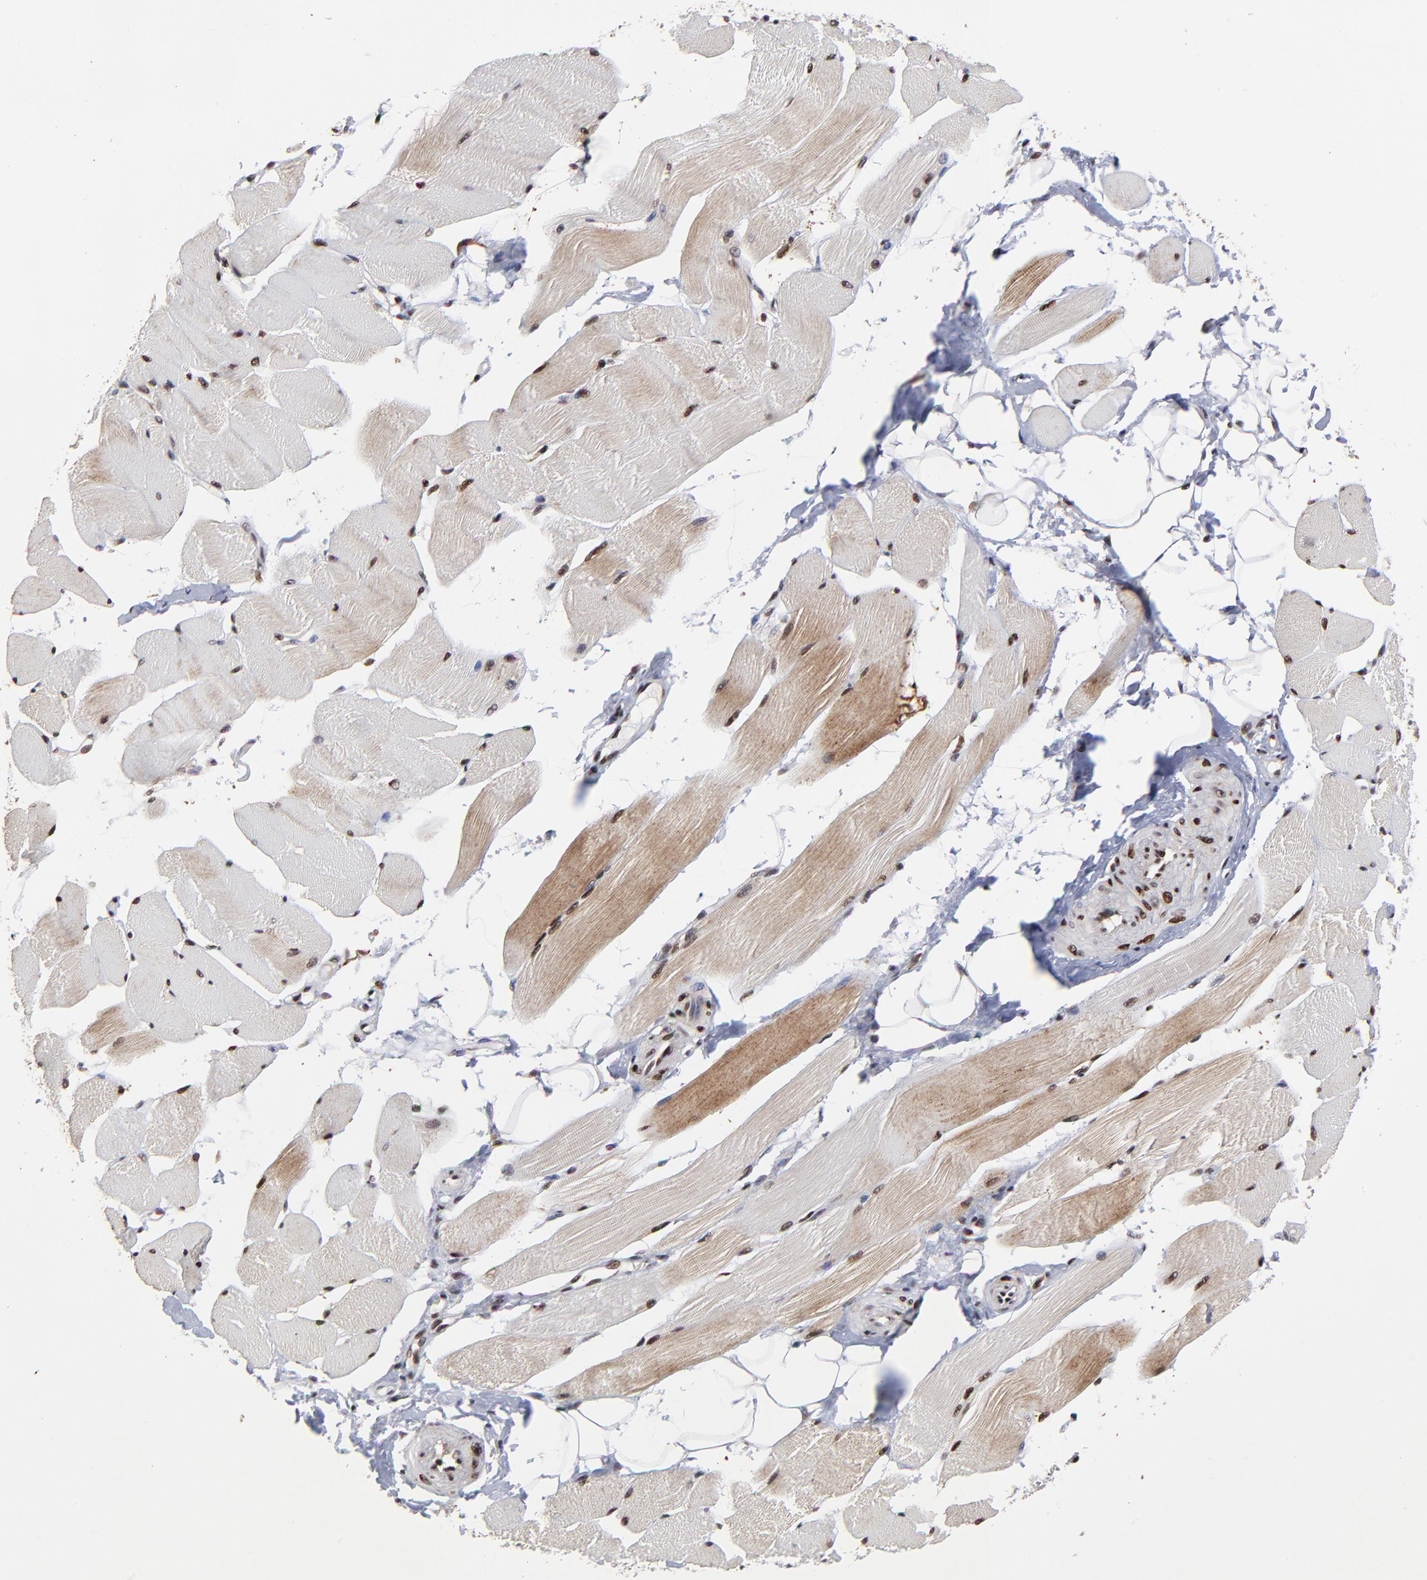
{"staining": {"intensity": "moderate", "quantity": ">75%", "location": "nuclear"}, "tissue": "skeletal muscle", "cell_type": "Myocytes", "image_type": "normal", "snomed": [{"axis": "morphology", "description": "Normal tissue, NOS"}, {"axis": "topography", "description": "Skeletal muscle"}, {"axis": "topography", "description": "Peripheral nerve tissue"}], "caption": "Protein analysis of normal skeletal muscle exhibits moderate nuclear expression in about >75% of myocytes.", "gene": "RBM22", "patient": {"sex": "female", "age": 84}}